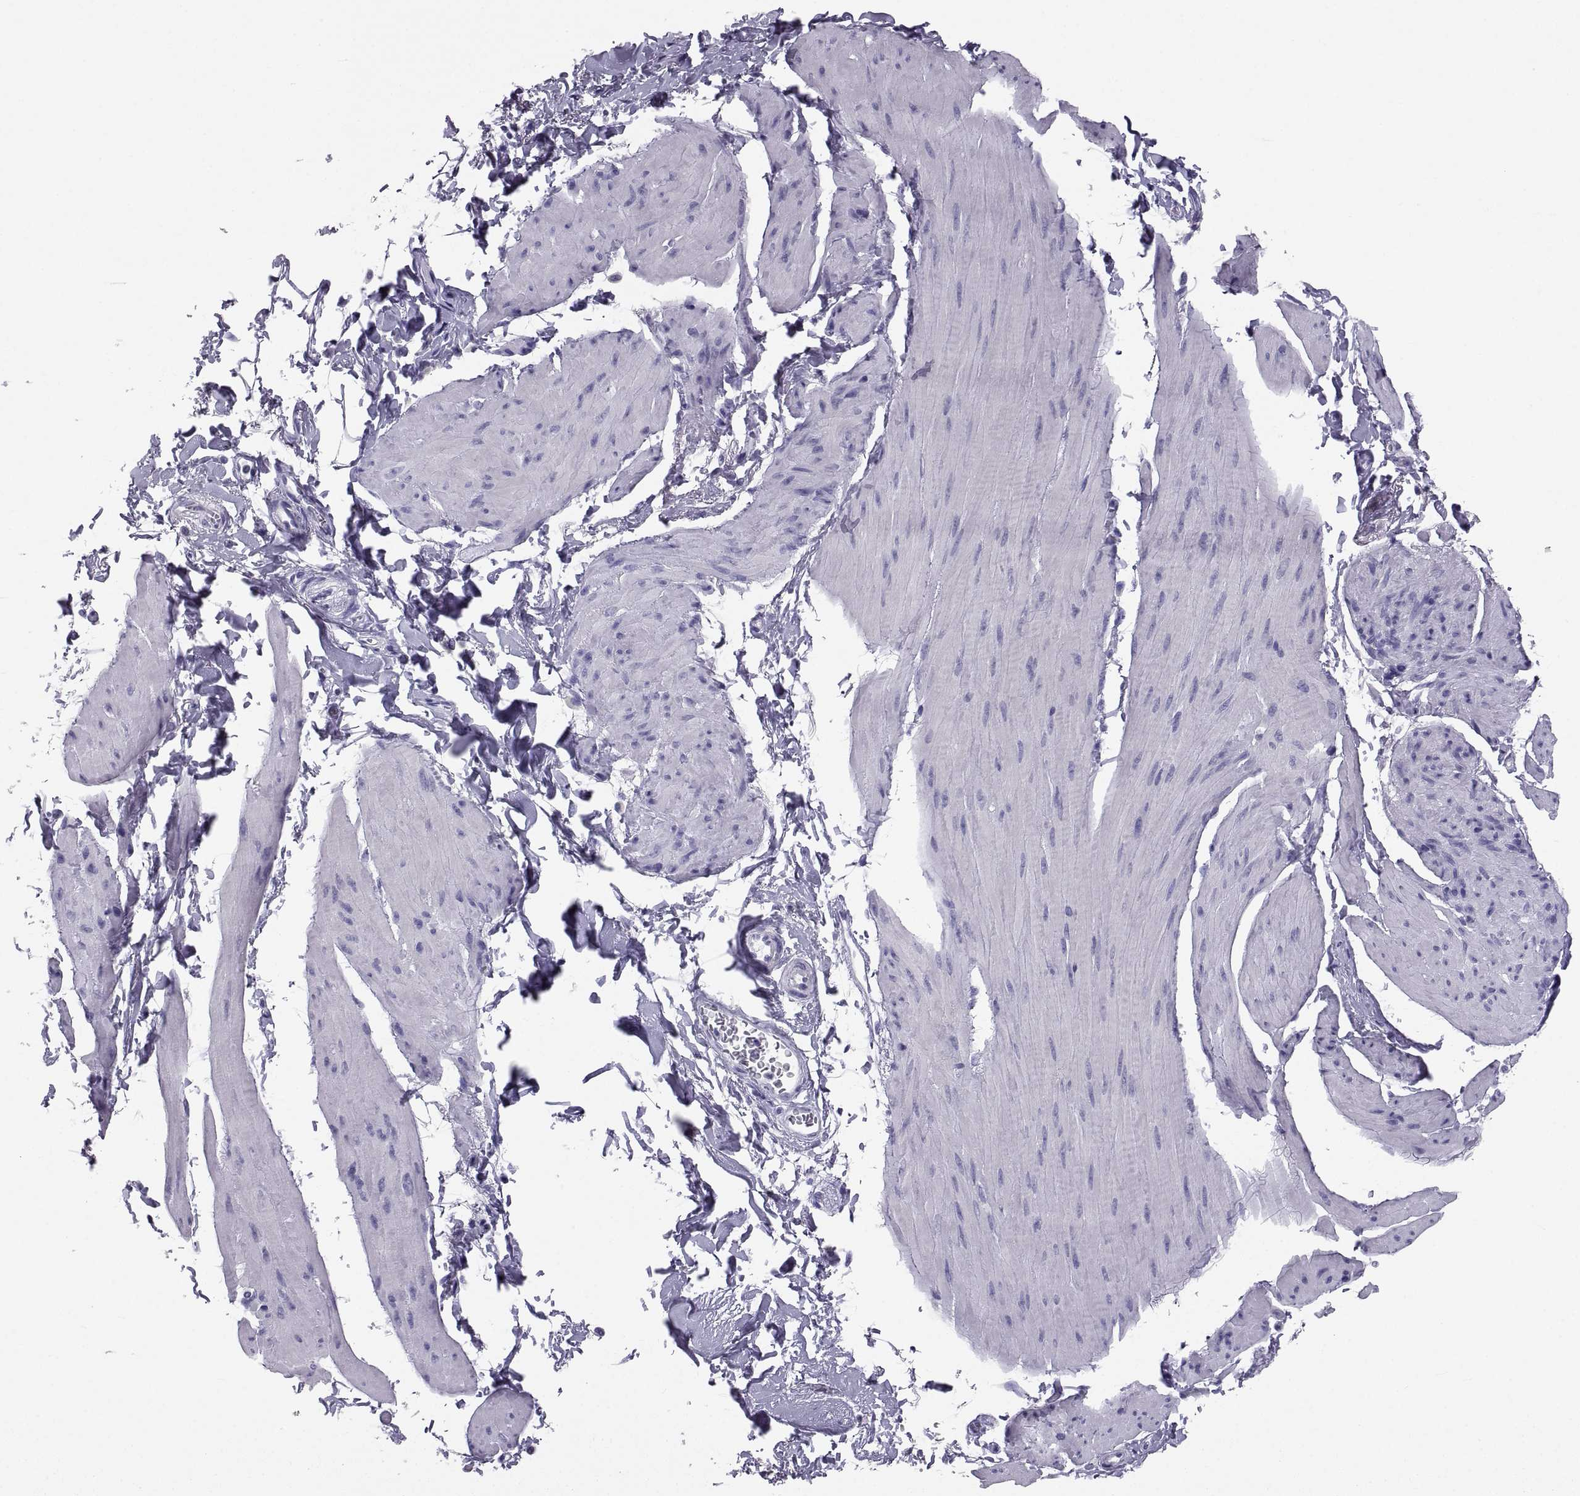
{"staining": {"intensity": "negative", "quantity": "none", "location": "none"}, "tissue": "smooth muscle", "cell_type": "Smooth muscle cells", "image_type": "normal", "snomed": [{"axis": "morphology", "description": "Normal tissue, NOS"}, {"axis": "topography", "description": "Adipose tissue"}, {"axis": "topography", "description": "Smooth muscle"}, {"axis": "topography", "description": "Peripheral nerve tissue"}], "caption": "Immunohistochemistry (IHC) of normal smooth muscle reveals no staining in smooth muscle cells.", "gene": "PCSK1N", "patient": {"sex": "male", "age": 83}}